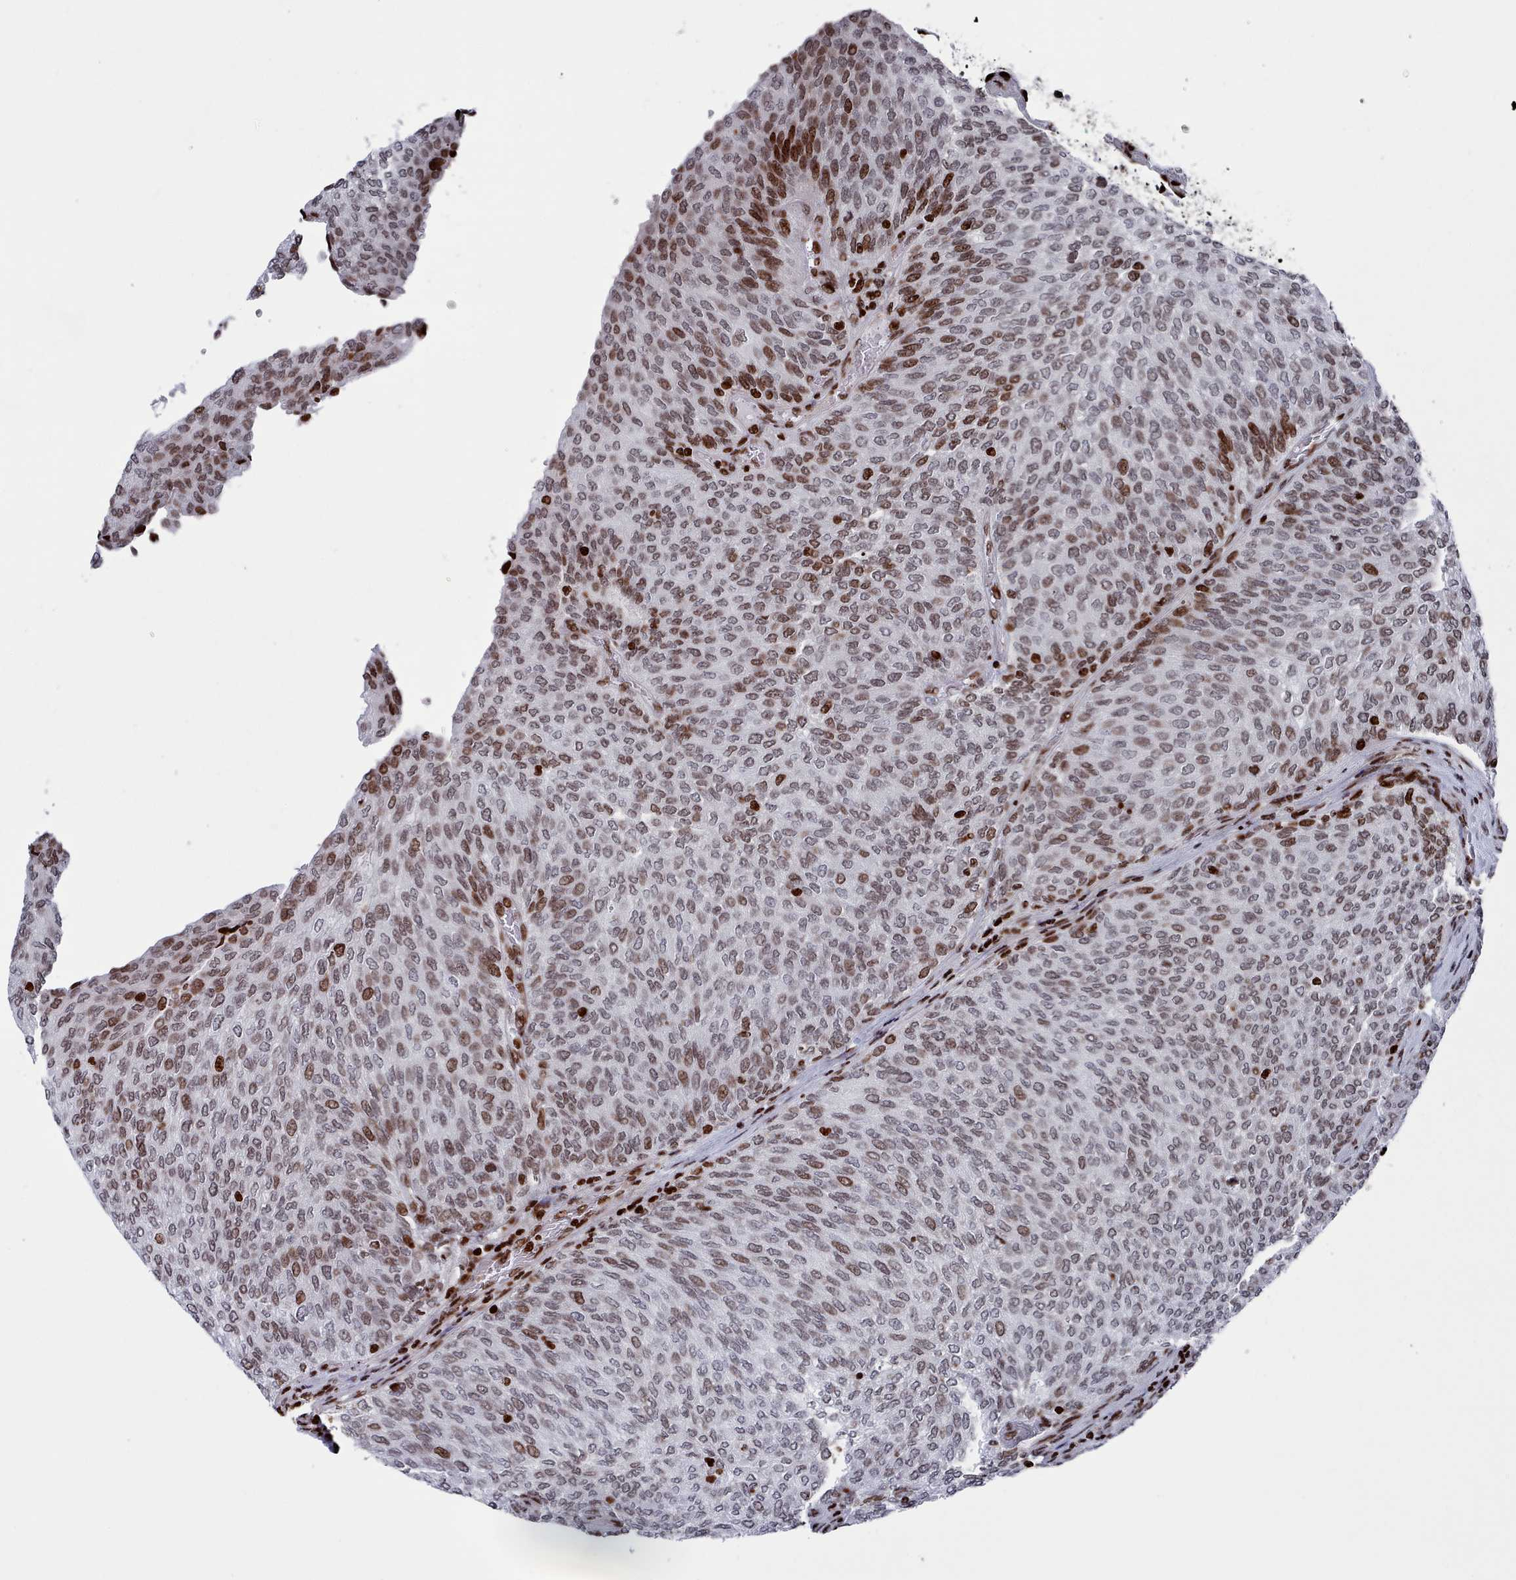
{"staining": {"intensity": "moderate", "quantity": "25%-75%", "location": "nuclear"}, "tissue": "urothelial cancer", "cell_type": "Tumor cells", "image_type": "cancer", "snomed": [{"axis": "morphology", "description": "Urothelial carcinoma, Low grade"}, {"axis": "topography", "description": "Urinary bladder"}], "caption": "Low-grade urothelial carcinoma stained for a protein (brown) reveals moderate nuclear positive staining in approximately 25%-75% of tumor cells.", "gene": "PCDHB12", "patient": {"sex": "female", "age": 79}}